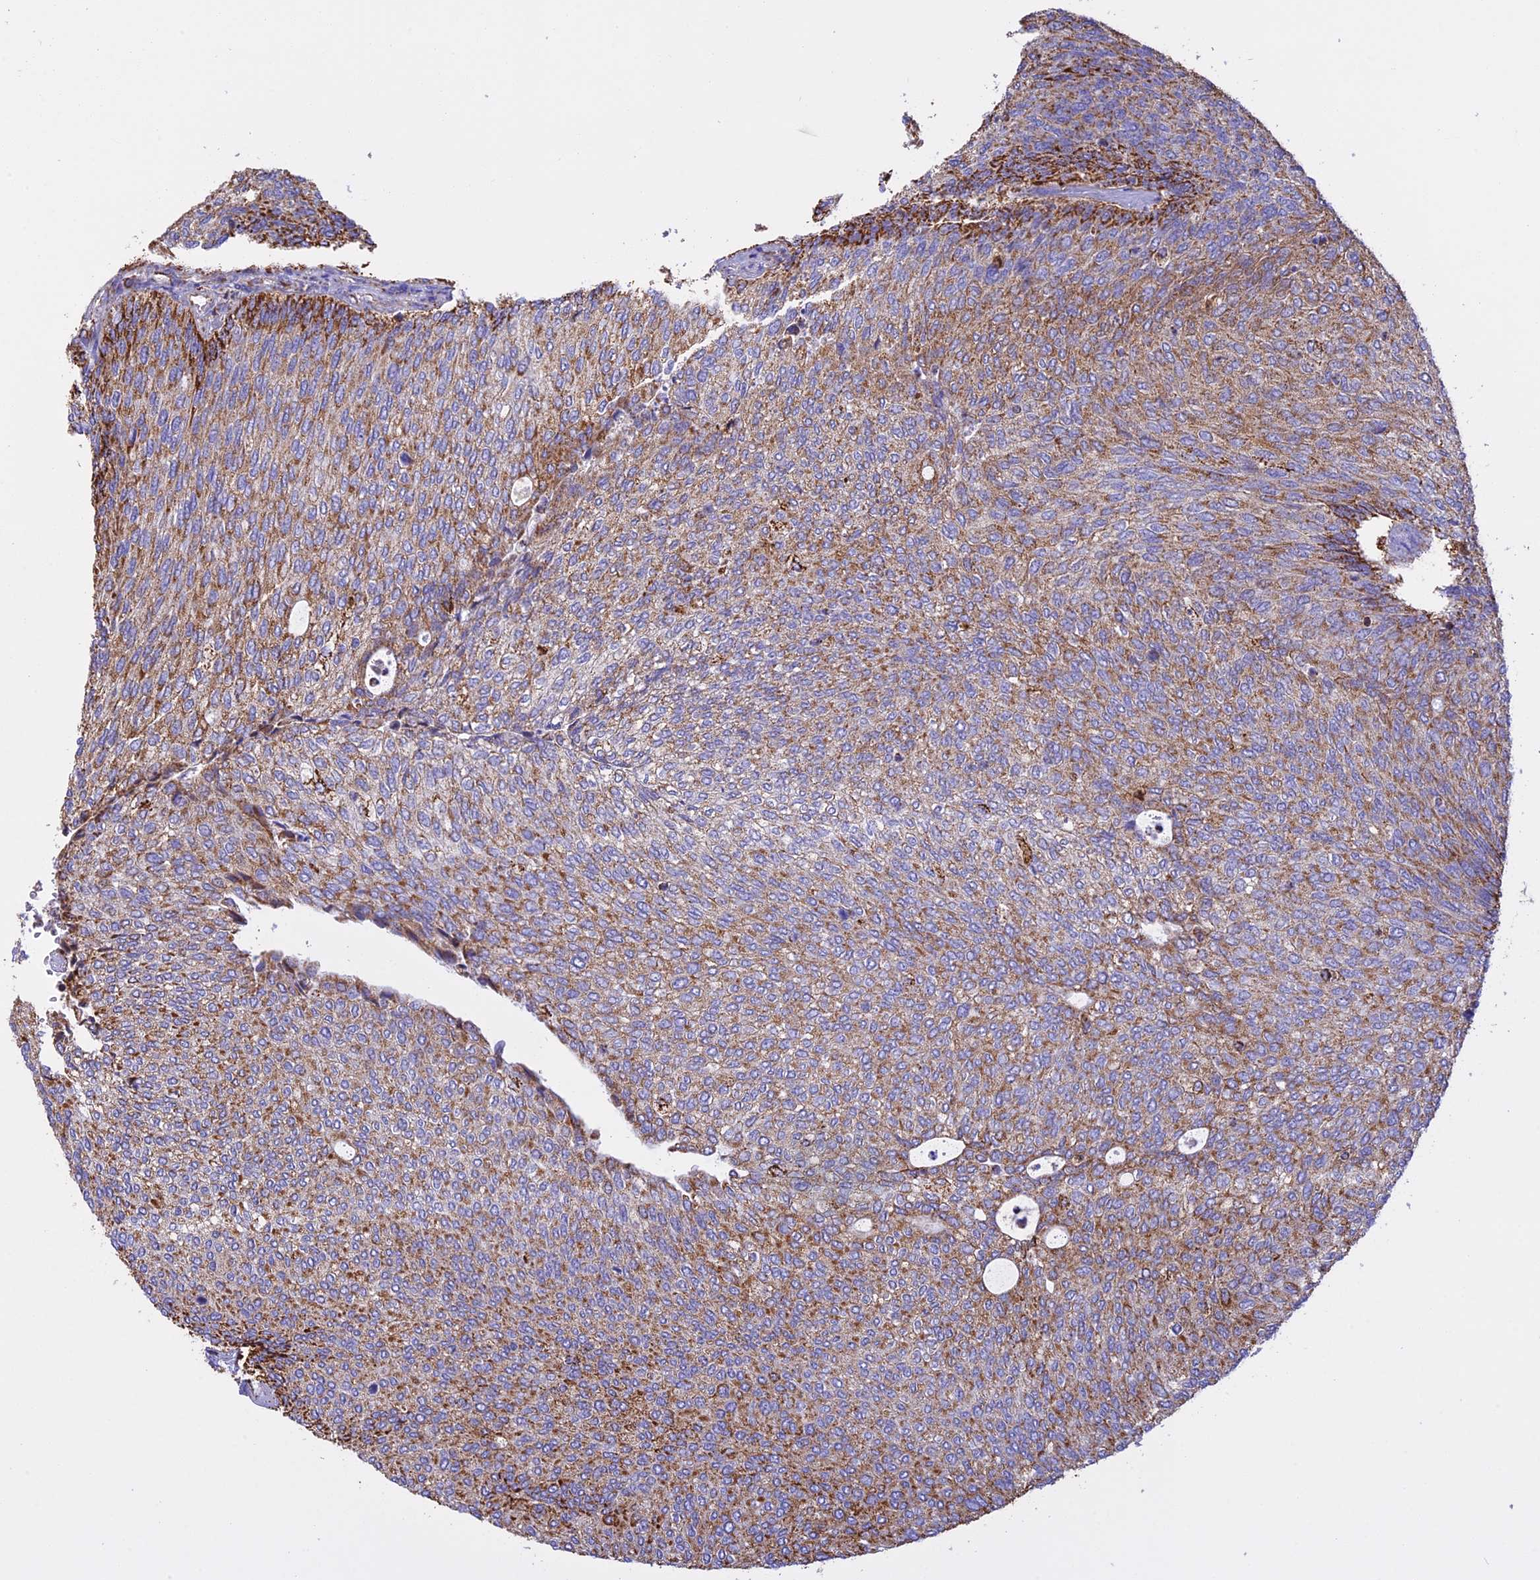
{"staining": {"intensity": "moderate", "quantity": ">75%", "location": "cytoplasmic/membranous"}, "tissue": "urothelial cancer", "cell_type": "Tumor cells", "image_type": "cancer", "snomed": [{"axis": "morphology", "description": "Urothelial carcinoma, Low grade"}, {"axis": "topography", "description": "Urinary bladder"}], "caption": "IHC of human low-grade urothelial carcinoma displays medium levels of moderate cytoplasmic/membranous expression in approximately >75% of tumor cells.", "gene": "KCNG1", "patient": {"sex": "female", "age": 79}}